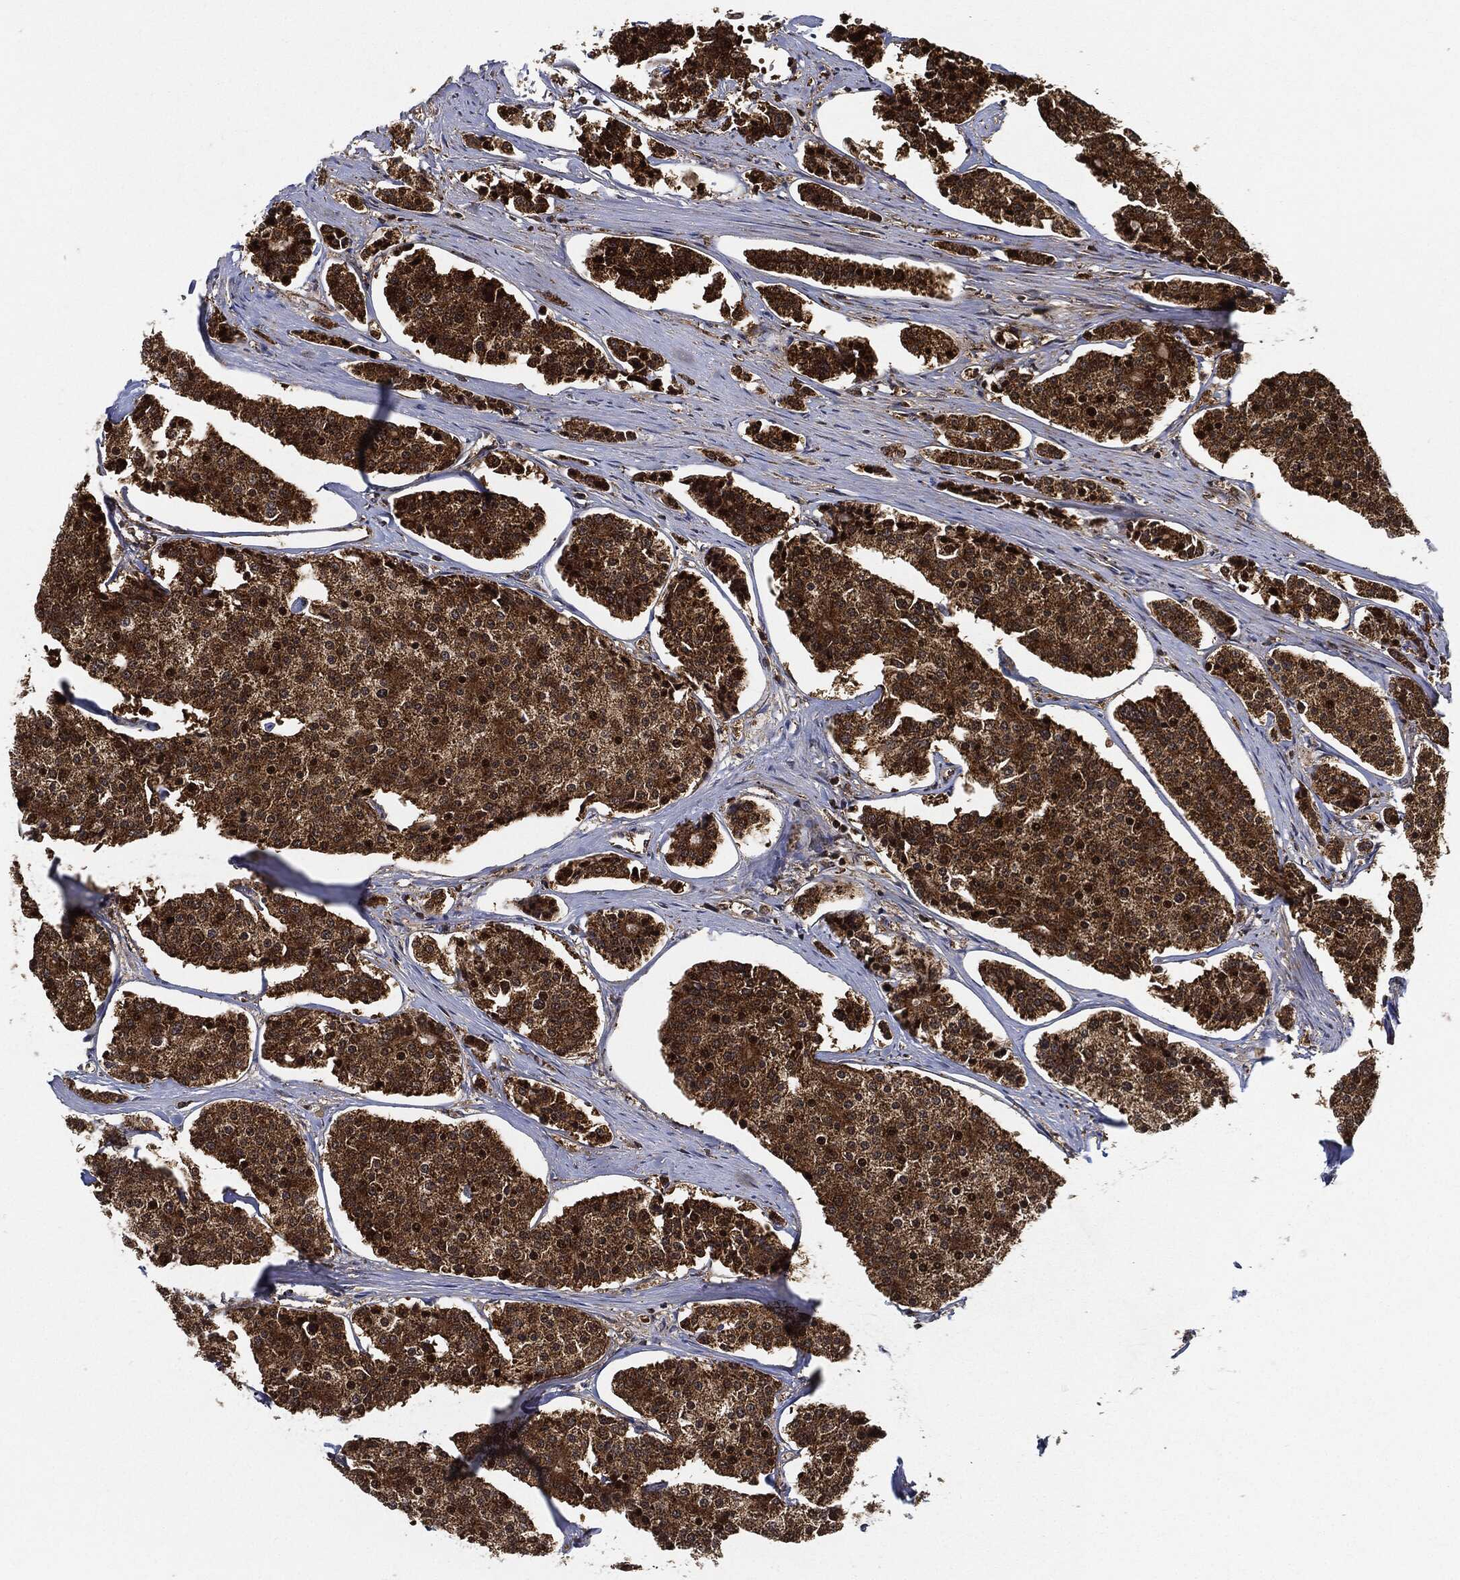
{"staining": {"intensity": "strong", "quantity": ">75%", "location": "cytoplasmic/membranous"}, "tissue": "carcinoid", "cell_type": "Tumor cells", "image_type": "cancer", "snomed": [{"axis": "morphology", "description": "Carcinoid, malignant, NOS"}, {"axis": "topography", "description": "Small intestine"}], "caption": "Strong cytoplasmic/membranous protein staining is seen in about >75% of tumor cells in carcinoid.", "gene": "RNASEL", "patient": {"sex": "female", "age": 65}}